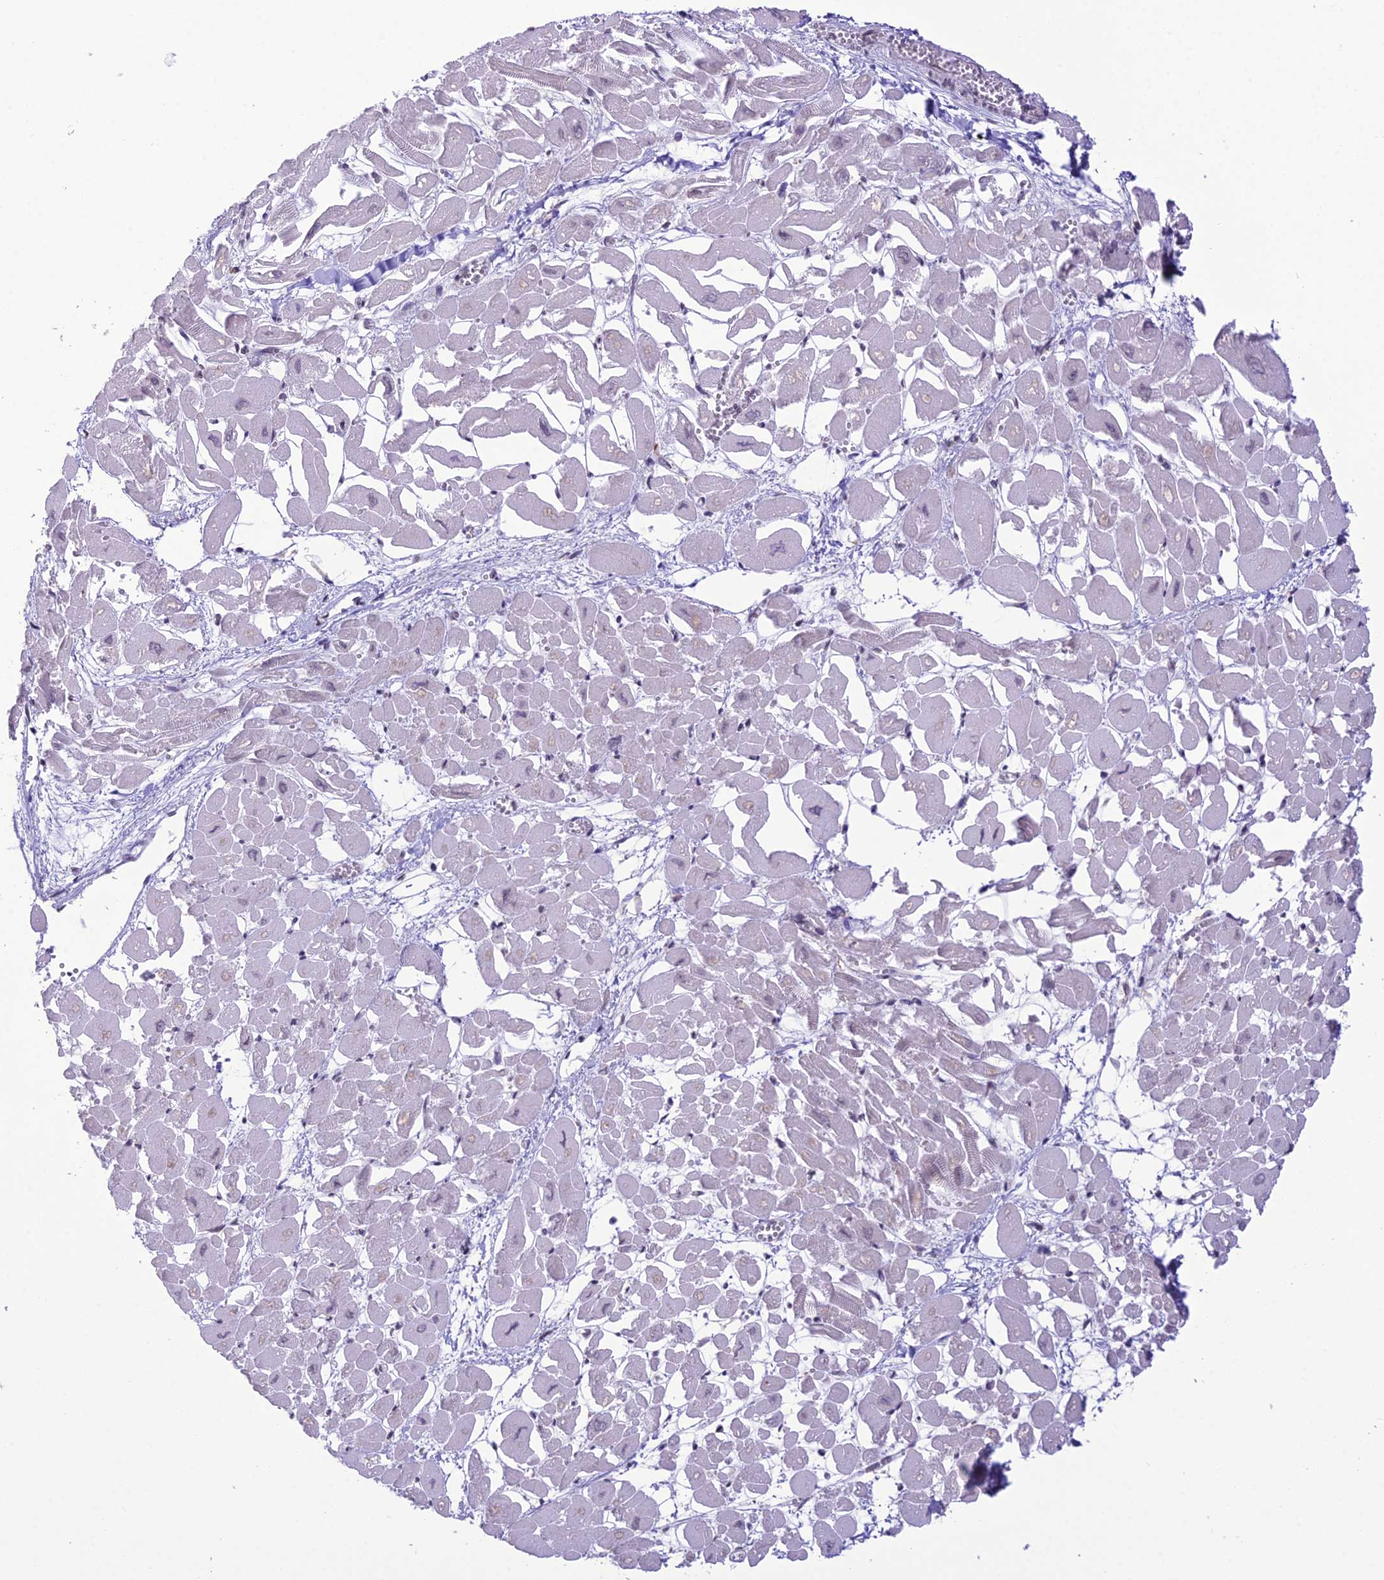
{"staining": {"intensity": "negative", "quantity": "none", "location": "none"}, "tissue": "heart muscle", "cell_type": "Cardiomyocytes", "image_type": "normal", "snomed": [{"axis": "morphology", "description": "Normal tissue, NOS"}, {"axis": "topography", "description": "Heart"}], "caption": "This is an immunohistochemistry histopathology image of benign heart muscle. There is no staining in cardiomyocytes.", "gene": "RPS26", "patient": {"sex": "male", "age": 54}}